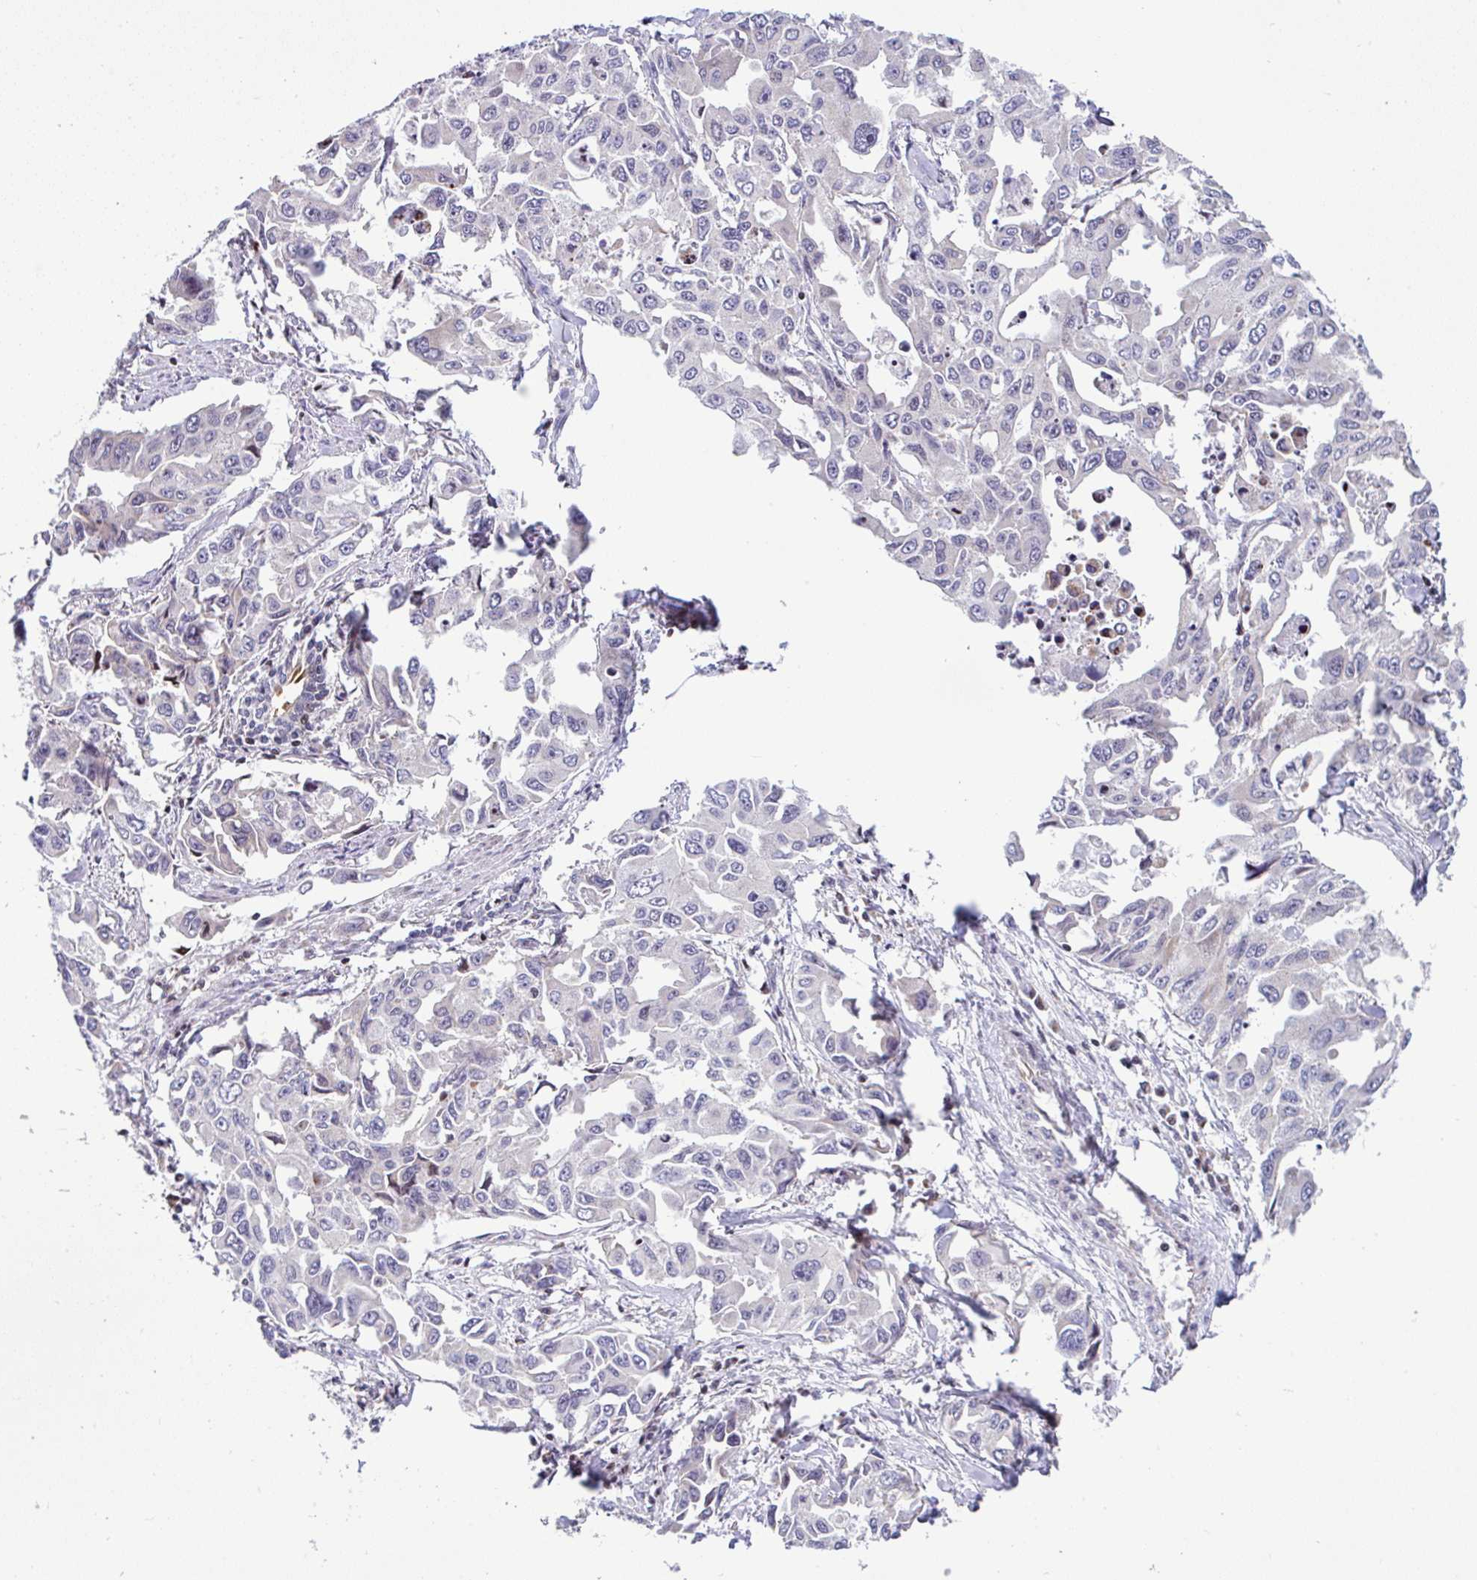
{"staining": {"intensity": "negative", "quantity": "none", "location": "none"}, "tissue": "lung cancer", "cell_type": "Tumor cells", "image_type": "cancer", "snomed": [{"axis": "morphology", "description": "Adenocarcinoma, NOS"}, {"axis": "topography", "description": "Lung"}], "caption": "Micrograph shows no protein expression in tumor cells of lung cancer (adenocarcinoma) tissue.", "gene": "FIGNL1", "patient": {"sex": "male", "age": 64}}